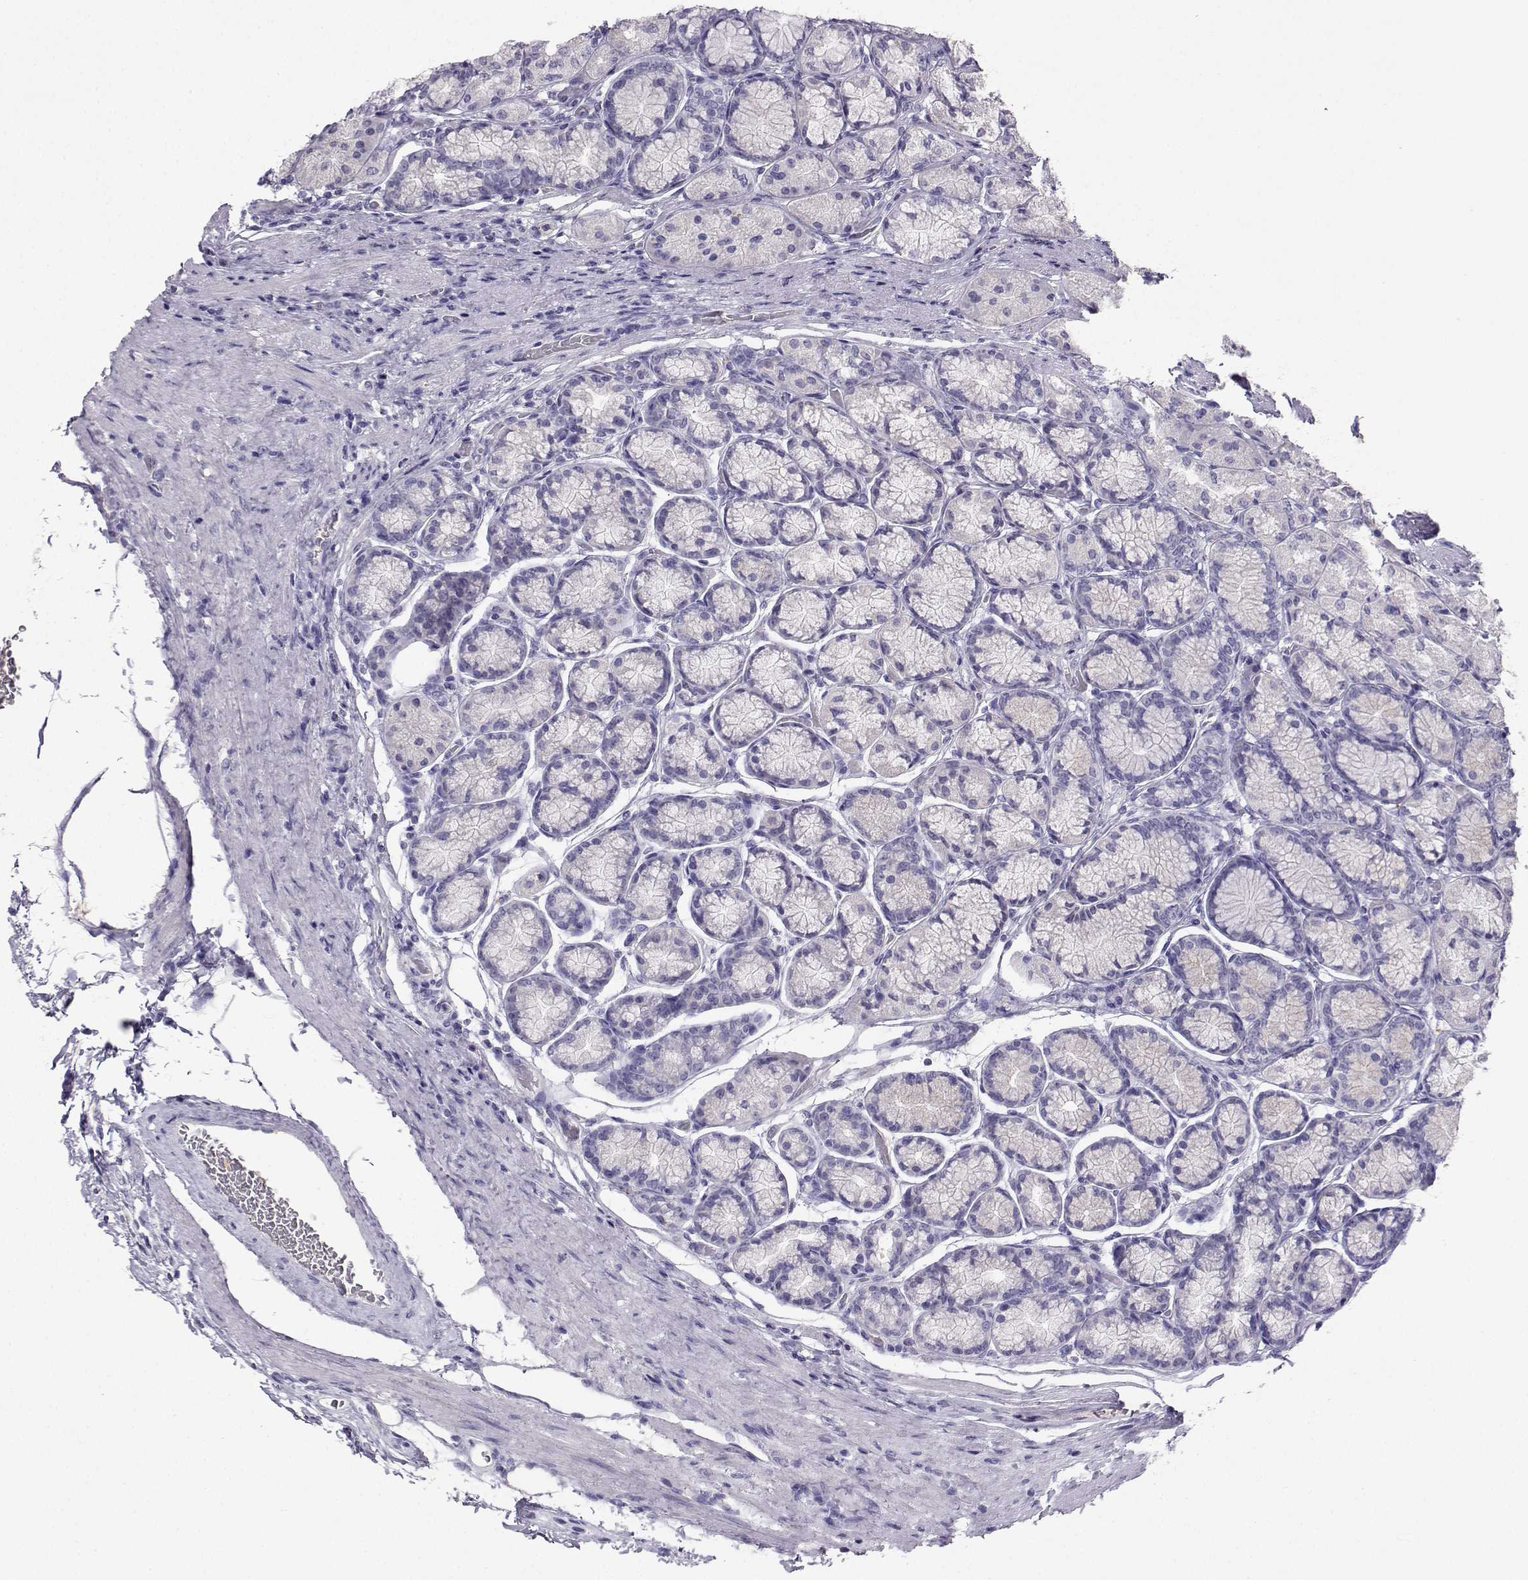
{"staining": {"intensity": "negative", "quantity": "none", "location": "none"}, "tissue": "stomach", "cell_type": "Glandular cells", "image_type": "normal", "snomed": [{"axis": "morphology", "description": "Normal tissue, NOS"}, {"axis": "morphology", "description": "Adenocarcinoma, NOS"}, {"axis": "morphology", "description": "Adenocarcinoma, High grade"}, {"axis": "topography", "description": "Stomach, upper"}, {"axis": "topography", "description": "Stomach"}], "caption": "IHC photomicrograph of normal stomach: human stomach stained with DAB exhibits no significant protein positivity in glandular cells. (DAB immunohistochemistry, high magnification).", "gene": "GRIK4", "patient": {"sex": "female", "age": 65}}